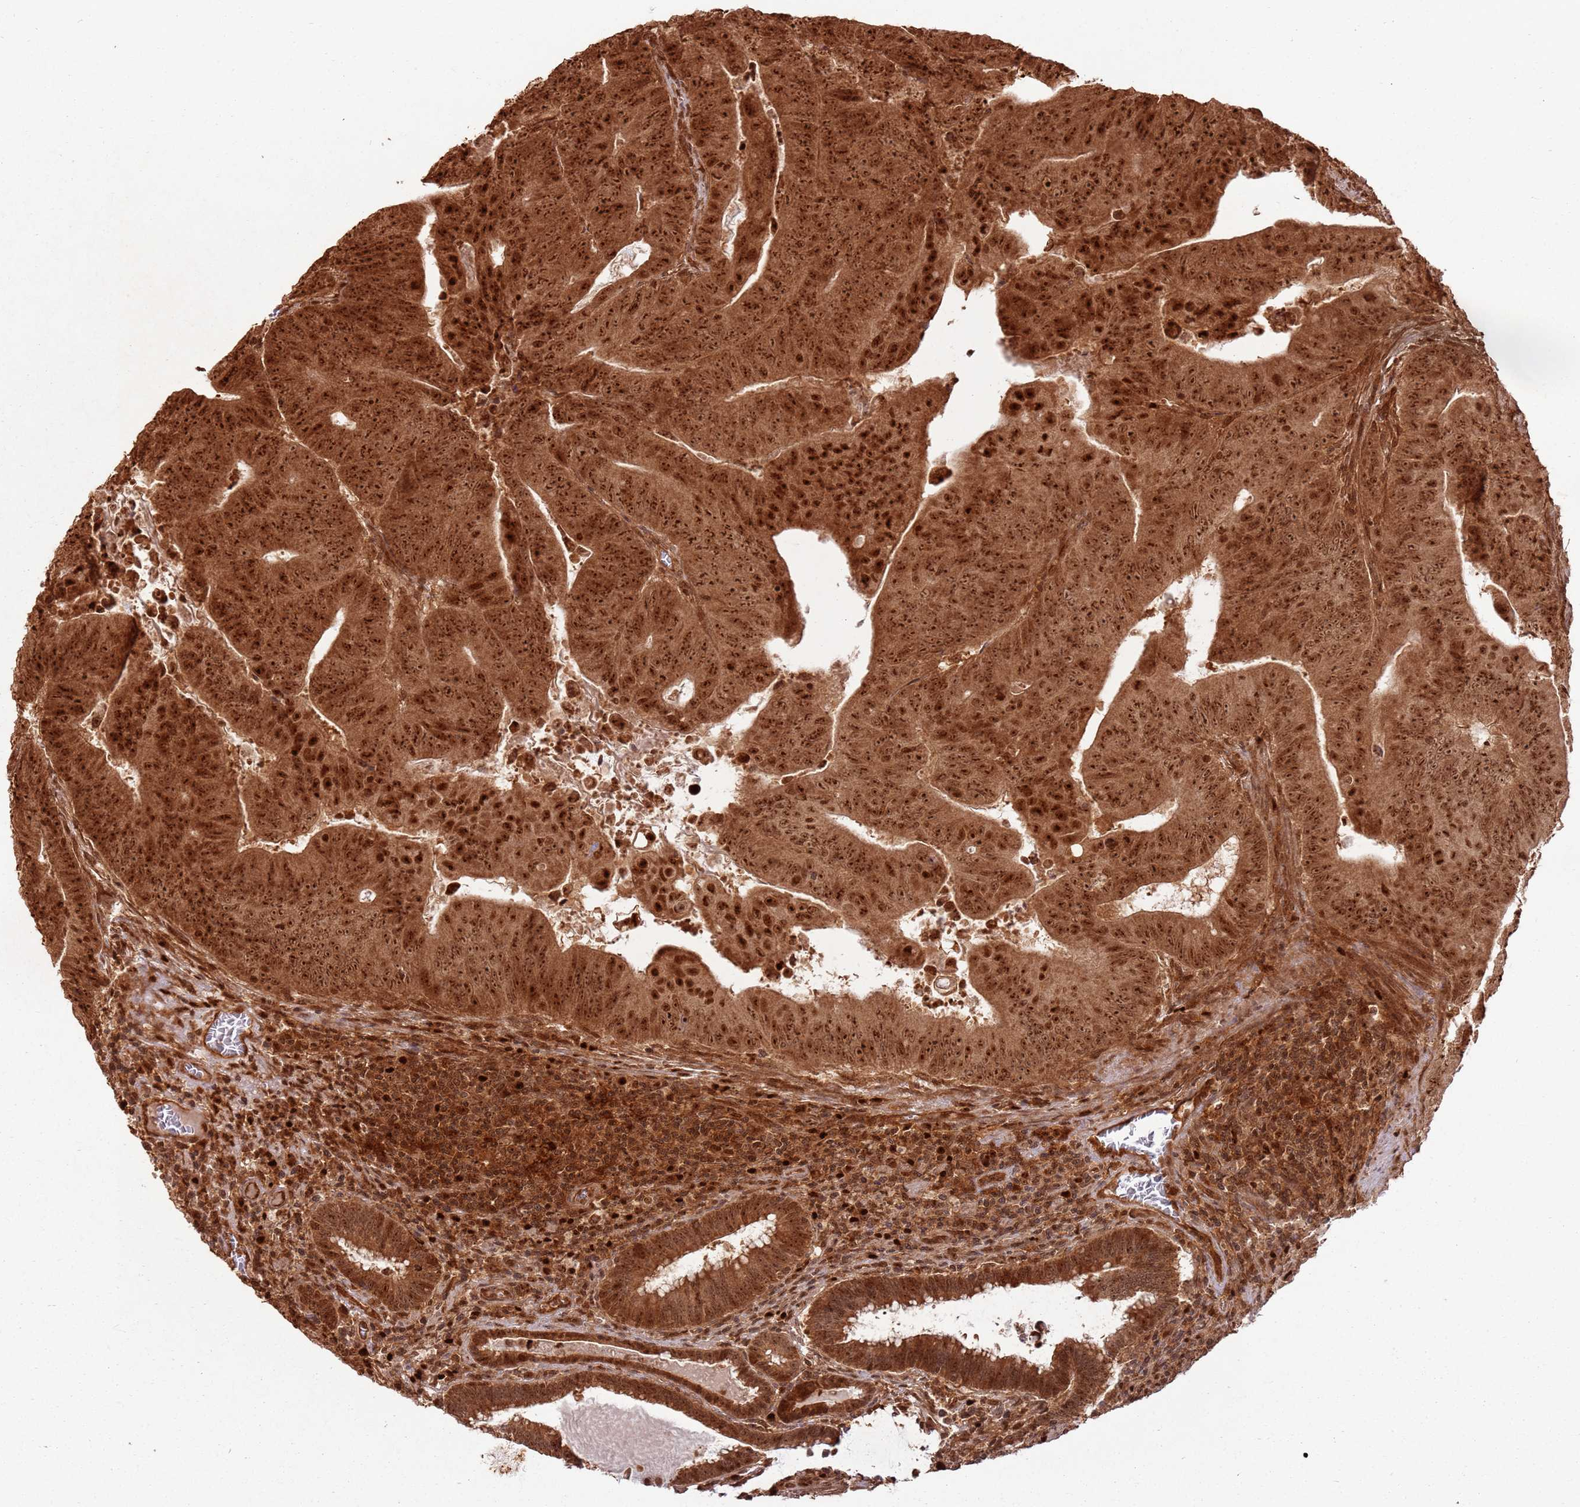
{"staining": {"intensity": "strong", "quantity": ">75%", "location": "cytoplasmic/membranous,nuclear"}, "tissue": "colorectal cancer", "cell_type": "Tumor cells", "image_type": "cancer", "snomed": [{"axis": "morphology", "description": "Adenocarcinoma, NOS"}, {"axis": "topography", "description": "Rectum"}], "caption": "A brown stain highlights strong cytoplasmic/membranous and nuclear positivity of a protein in human colorectal cancer (adenocarcinoma) tumor cells.", "gene": "TBC1D13", "patient": {"sex": "female", "age": 75}}